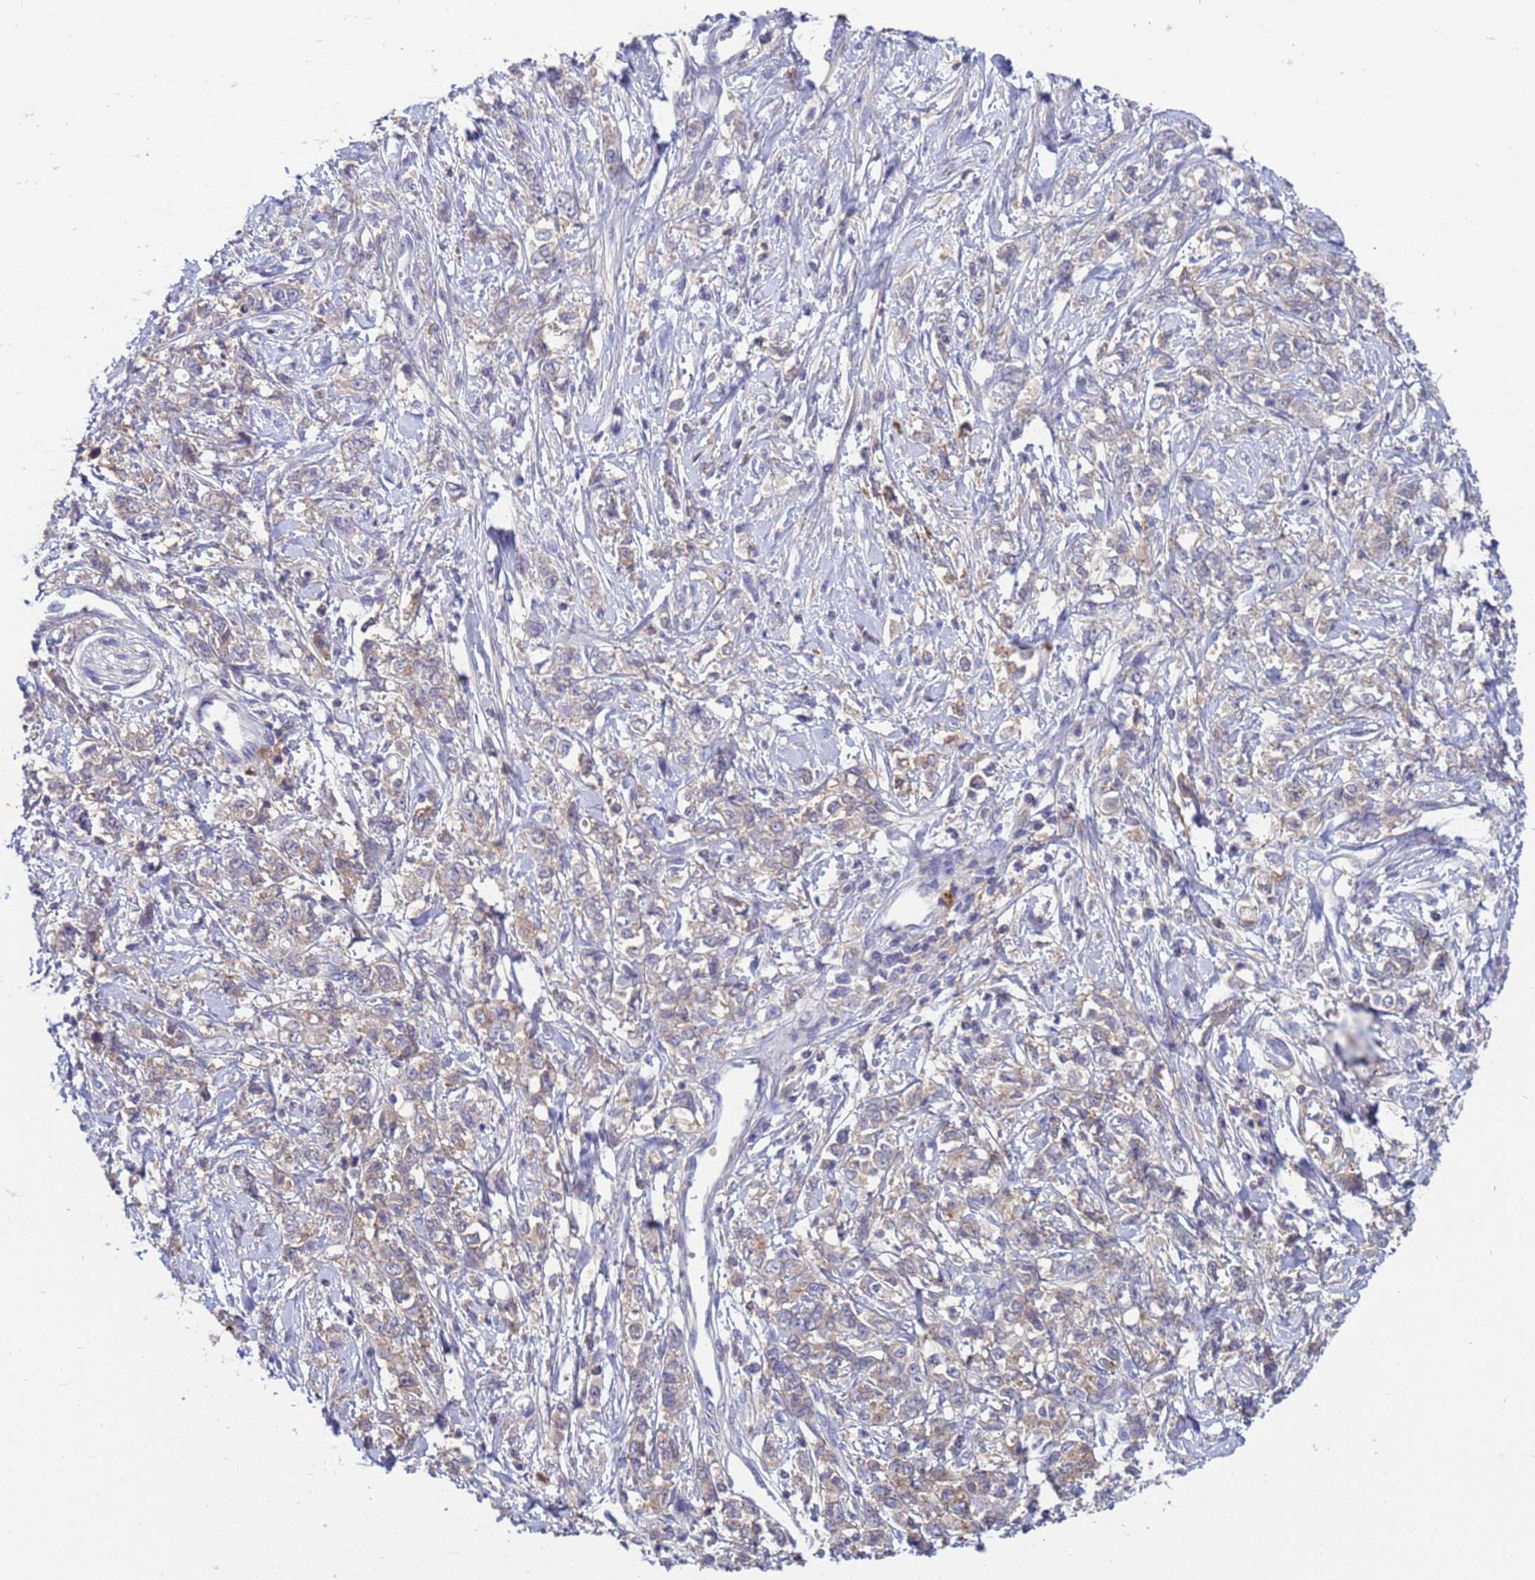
{"staining": {"intensity": "weak", "quantity": "25%-75%", "location": "cytoplasmic/membranous"}, "tissue": "stomach cancer", "cell_type": "Tumor cells", "image_type": "cancer", "snomed": [{"axis": "morphology", "description": "Adenocarcinoma, NOS"}, {"axis": "topography", "description": "Stomach"}], "caption": "An IHC micrograph of tumor tissue is shown. Protein staining in brown labels weak cytoplasmic/membranous positivity in stomach adenocarcinoma within tumor cells.", "gene": "KLHL13", "patient": {"sex": "female", "age": 76}}